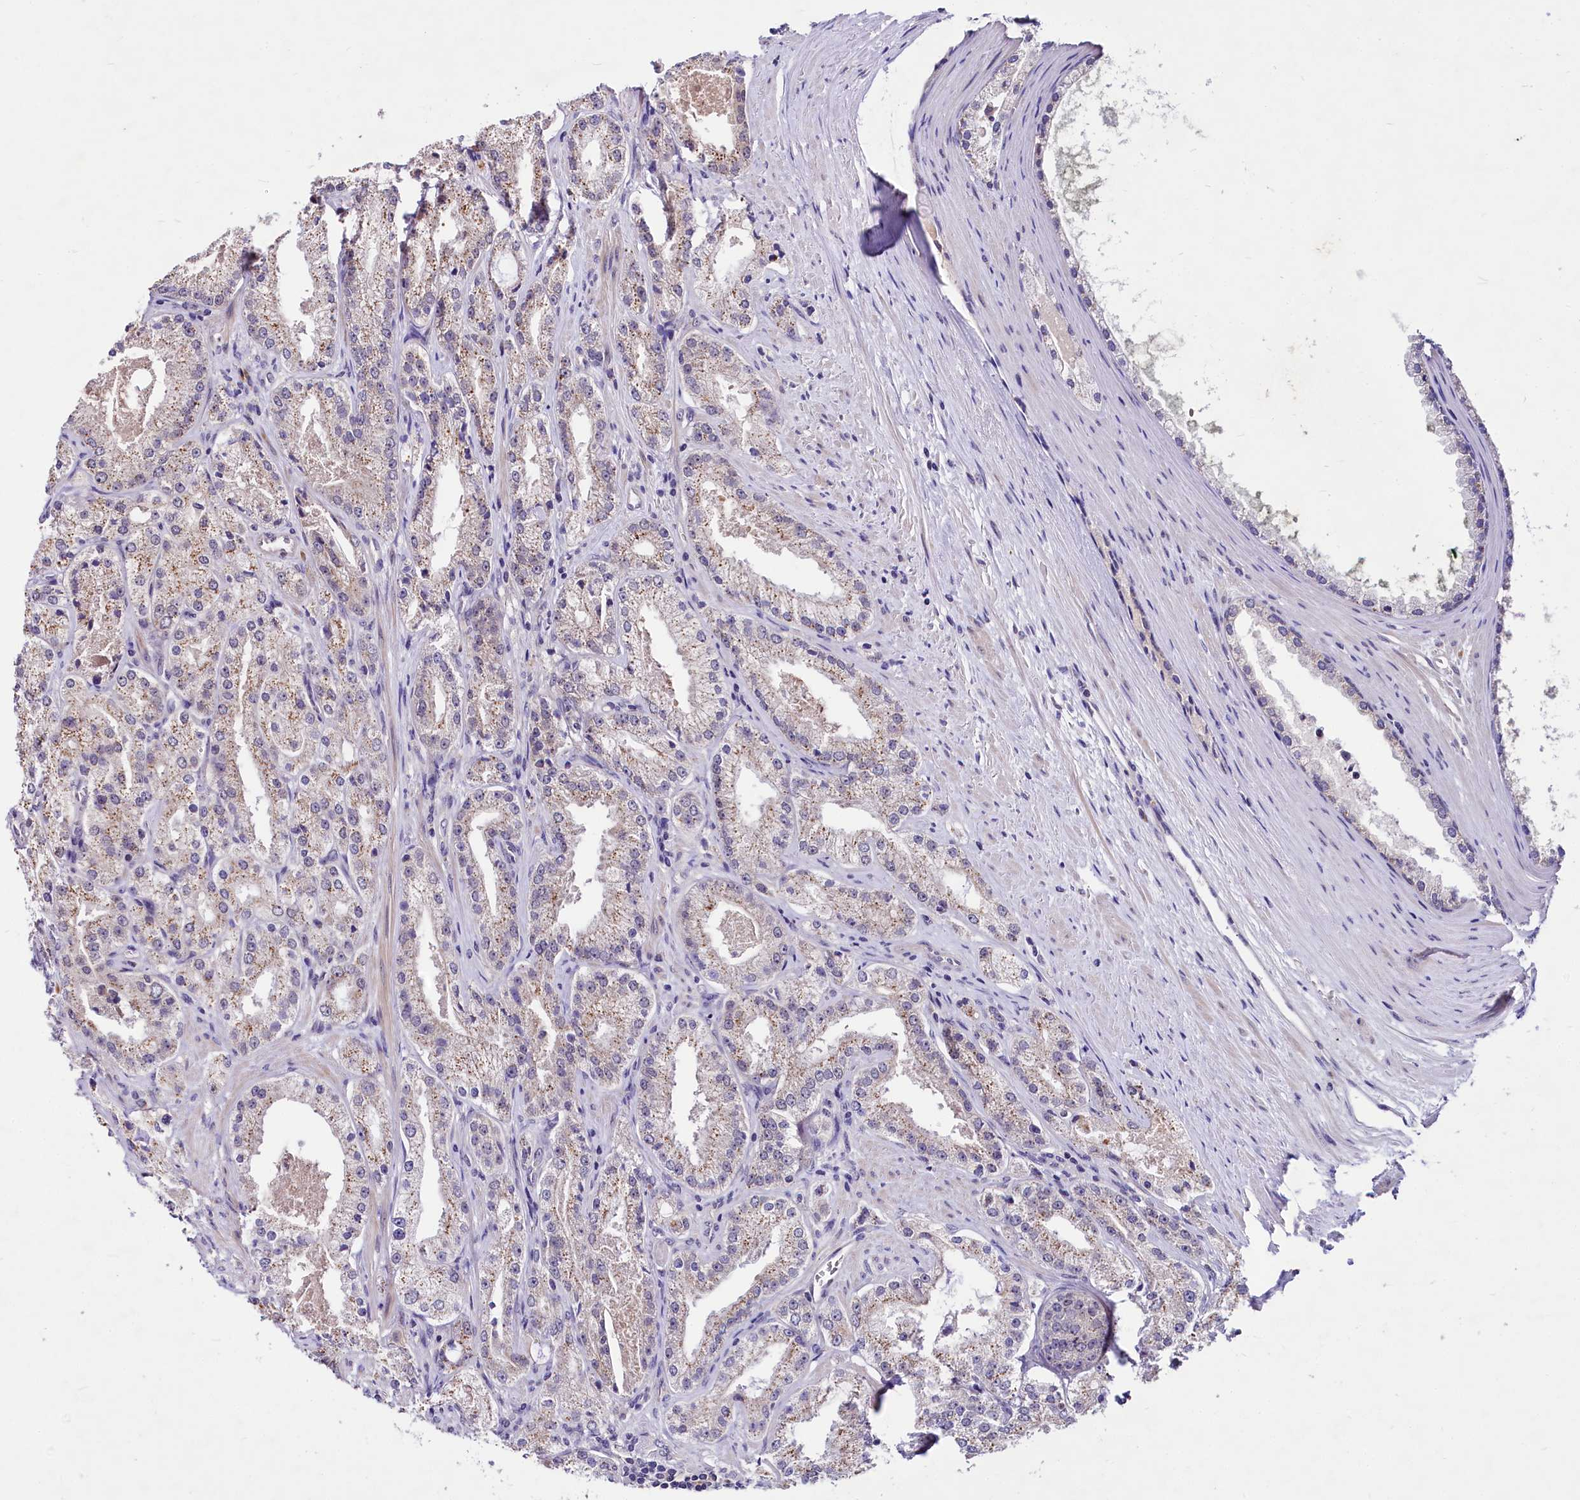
{"staining": {"intensity": "weak", "quantity": ">75%", "location": "cytoplasmic/membranous"}, "tissue": "prostate cancer", "cell_type": "Tumor cells", "image_type": "cancer", "snomed": [{"axis": "morphology", "description": "Adenocarcinoma, Low grade"}, {"axis": "topography", "description": "Prostate"}], "caption": "A brown stain labels weak cytoplasmic/membranous expression of a protein in prostate cancer (low-grade adenocarcinoma) tumor cells. The staining was performed using DAB (3,3'-diaminobenzidine), with brown indicating positive protein expression. Nuclei are stained blue with hematoxylin.", "gene": "UBE3A", "patient": {"sex": "male", "age": 69}}